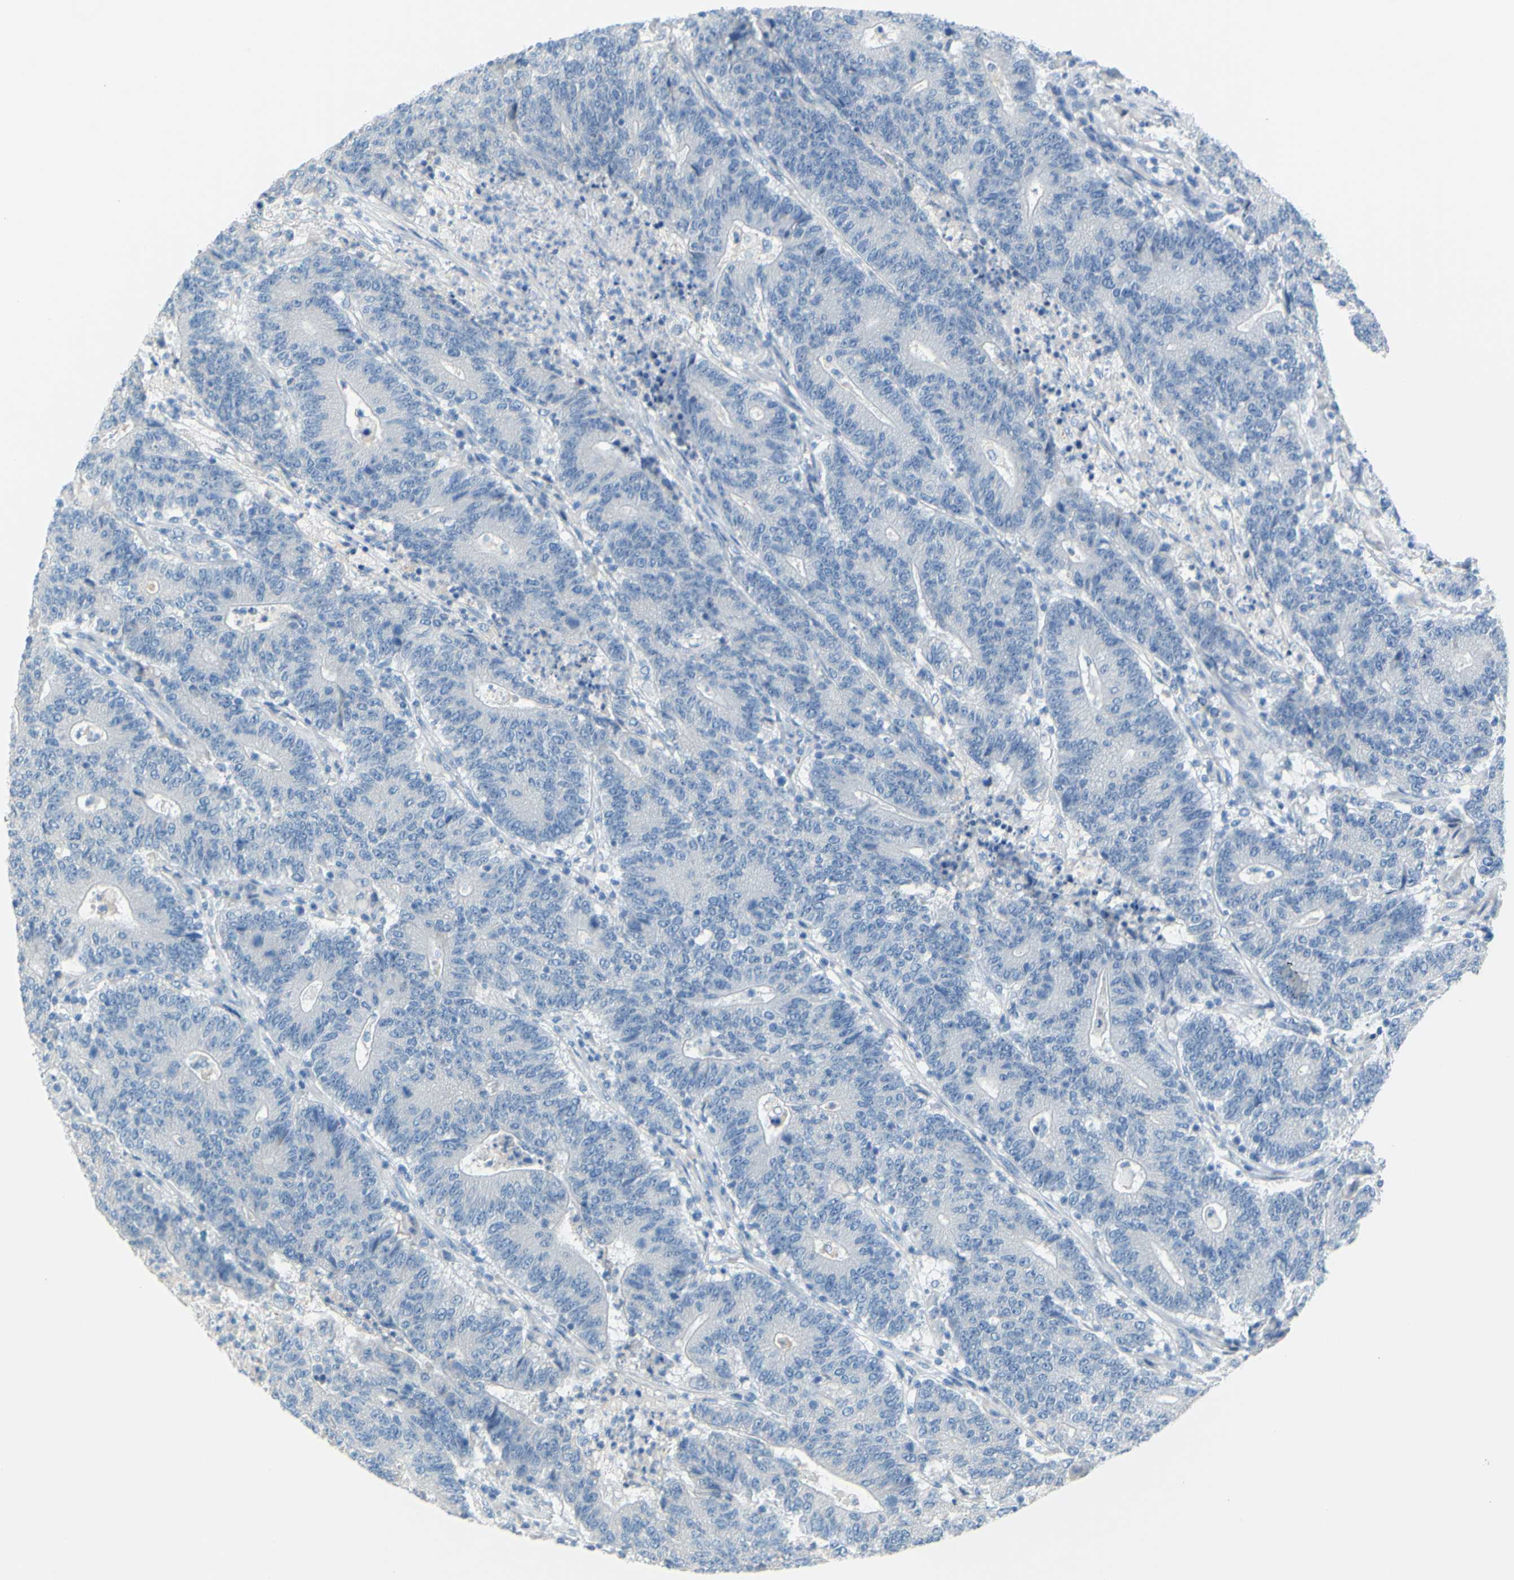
{"staining": {"intensity": "negative", "quantity": "none", "location": "none"}, "tissue": "colorectal cancer", "cell_type": "Tumor cells", "image_type": "cancer", "snomed": [{"axis": "morphology", "description": "Normal tissue, NOS"}, {"axis": "morphology", "description": "Adenocarcinoma, NOS"}, {"axis": "topography", "description": "Colon"}], "caption": "A histopathology image of human colorectal cancer (adenocarcinoma) is negative for staining in tumor cells.", "gene": "SLC1A2", "patient": {"sex": "female", "age": 75}}